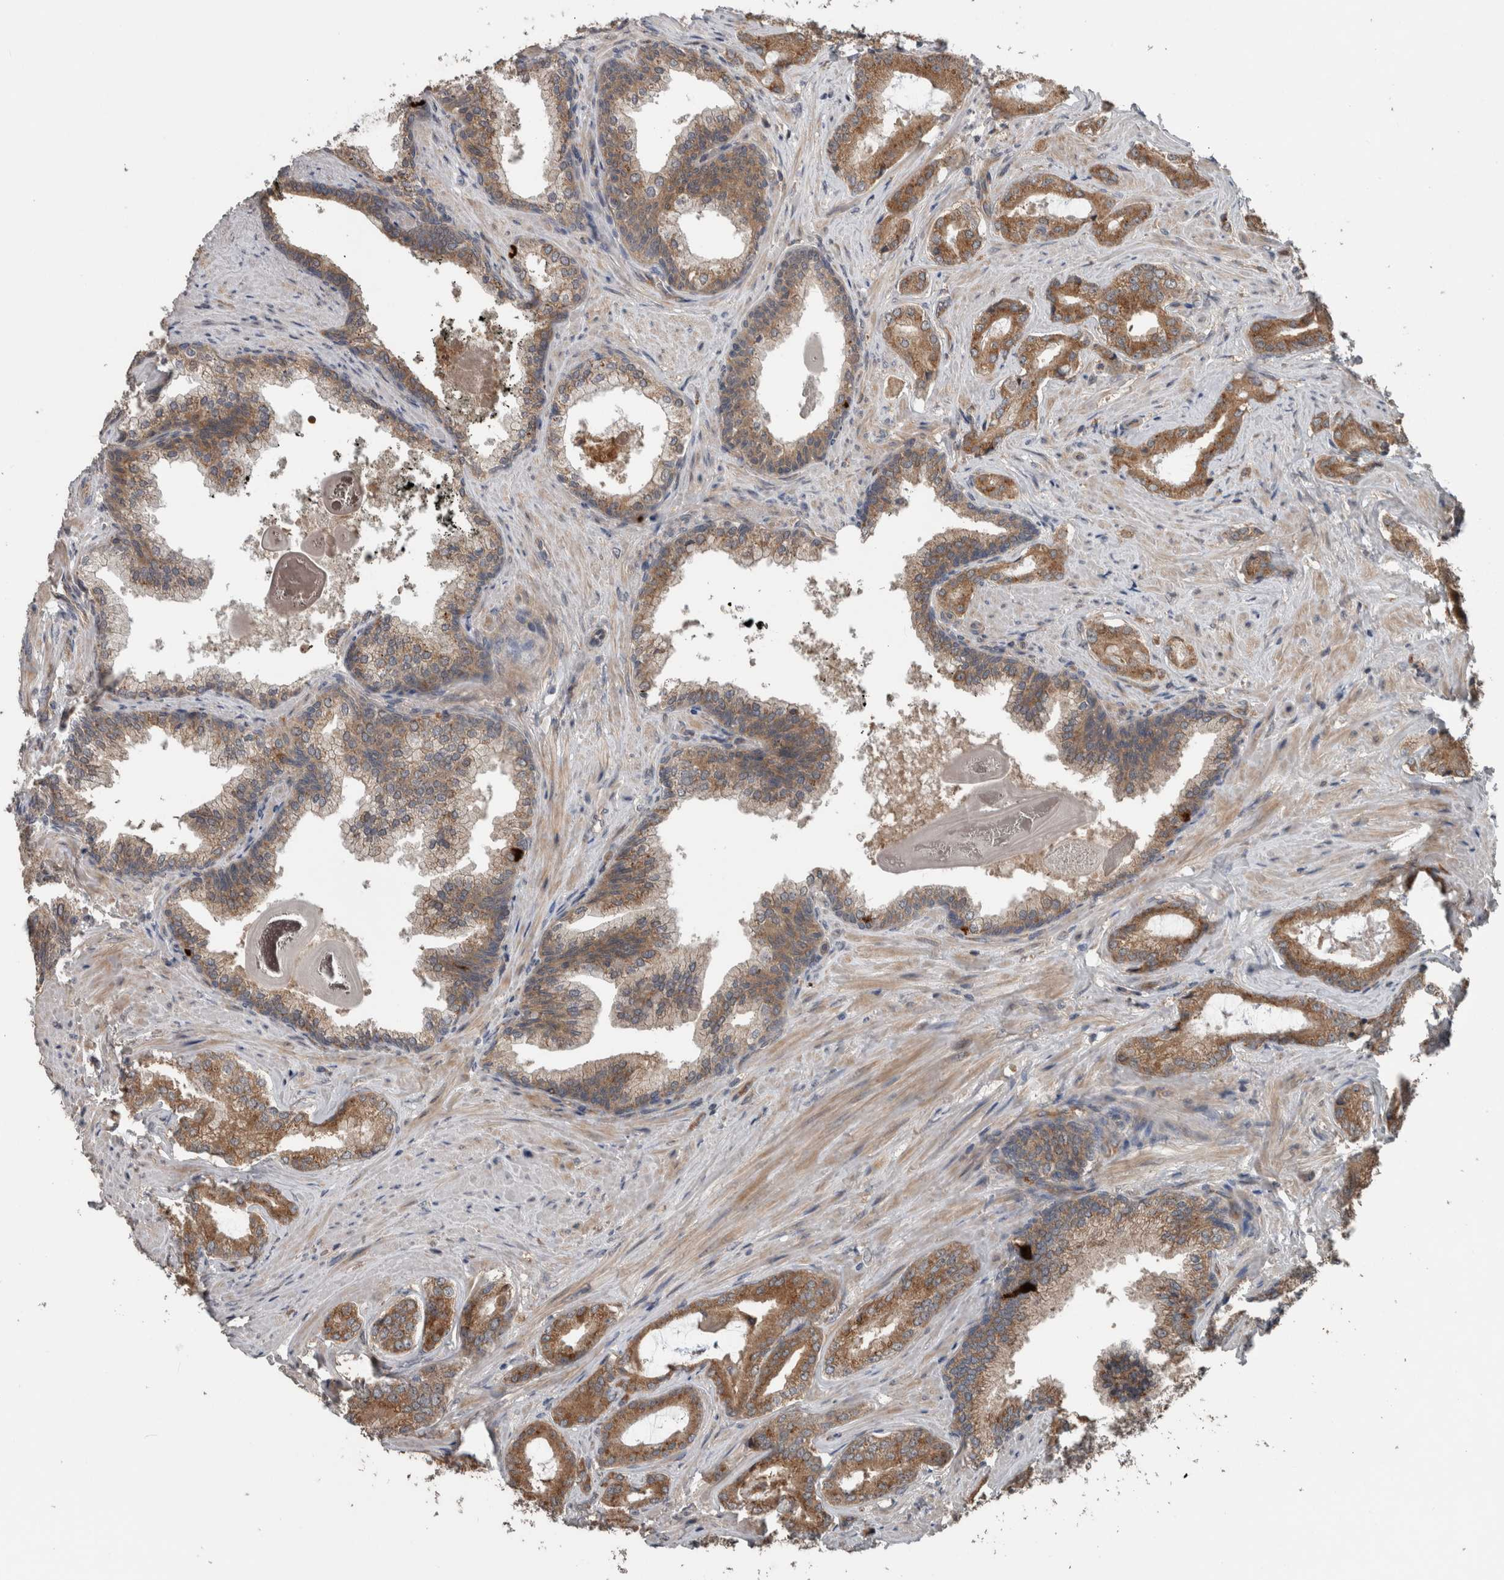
{"staining": {"intensity": "moderate", "quantity": ">75%", "location": "cytoplasmic/membranous"}, "tissue": "prostate cancer", "cell_type": "Tumor cells", "image_type": "cancer", "snomed": [{"axis": "morphology", "description": "Adenocarcinoma, Low grade"}, {"axis": "topography", "description": "Prostate"}], "caption": "Immunohistochemistry staining of adenocarcinoma (low-grade) (prostate), which exhibits medium levels of moderate cytoplasmic/membranous expression in about >75% of tumor cells indicating moderate cytoplasmic/membranous protein positivity. The staining was performed using DAB (brown) for protein detection and nuclei were counterstained in hematoxylin (blue).", "gene": "RIOK3", "patient": {"sex": "male", "age": 71}}